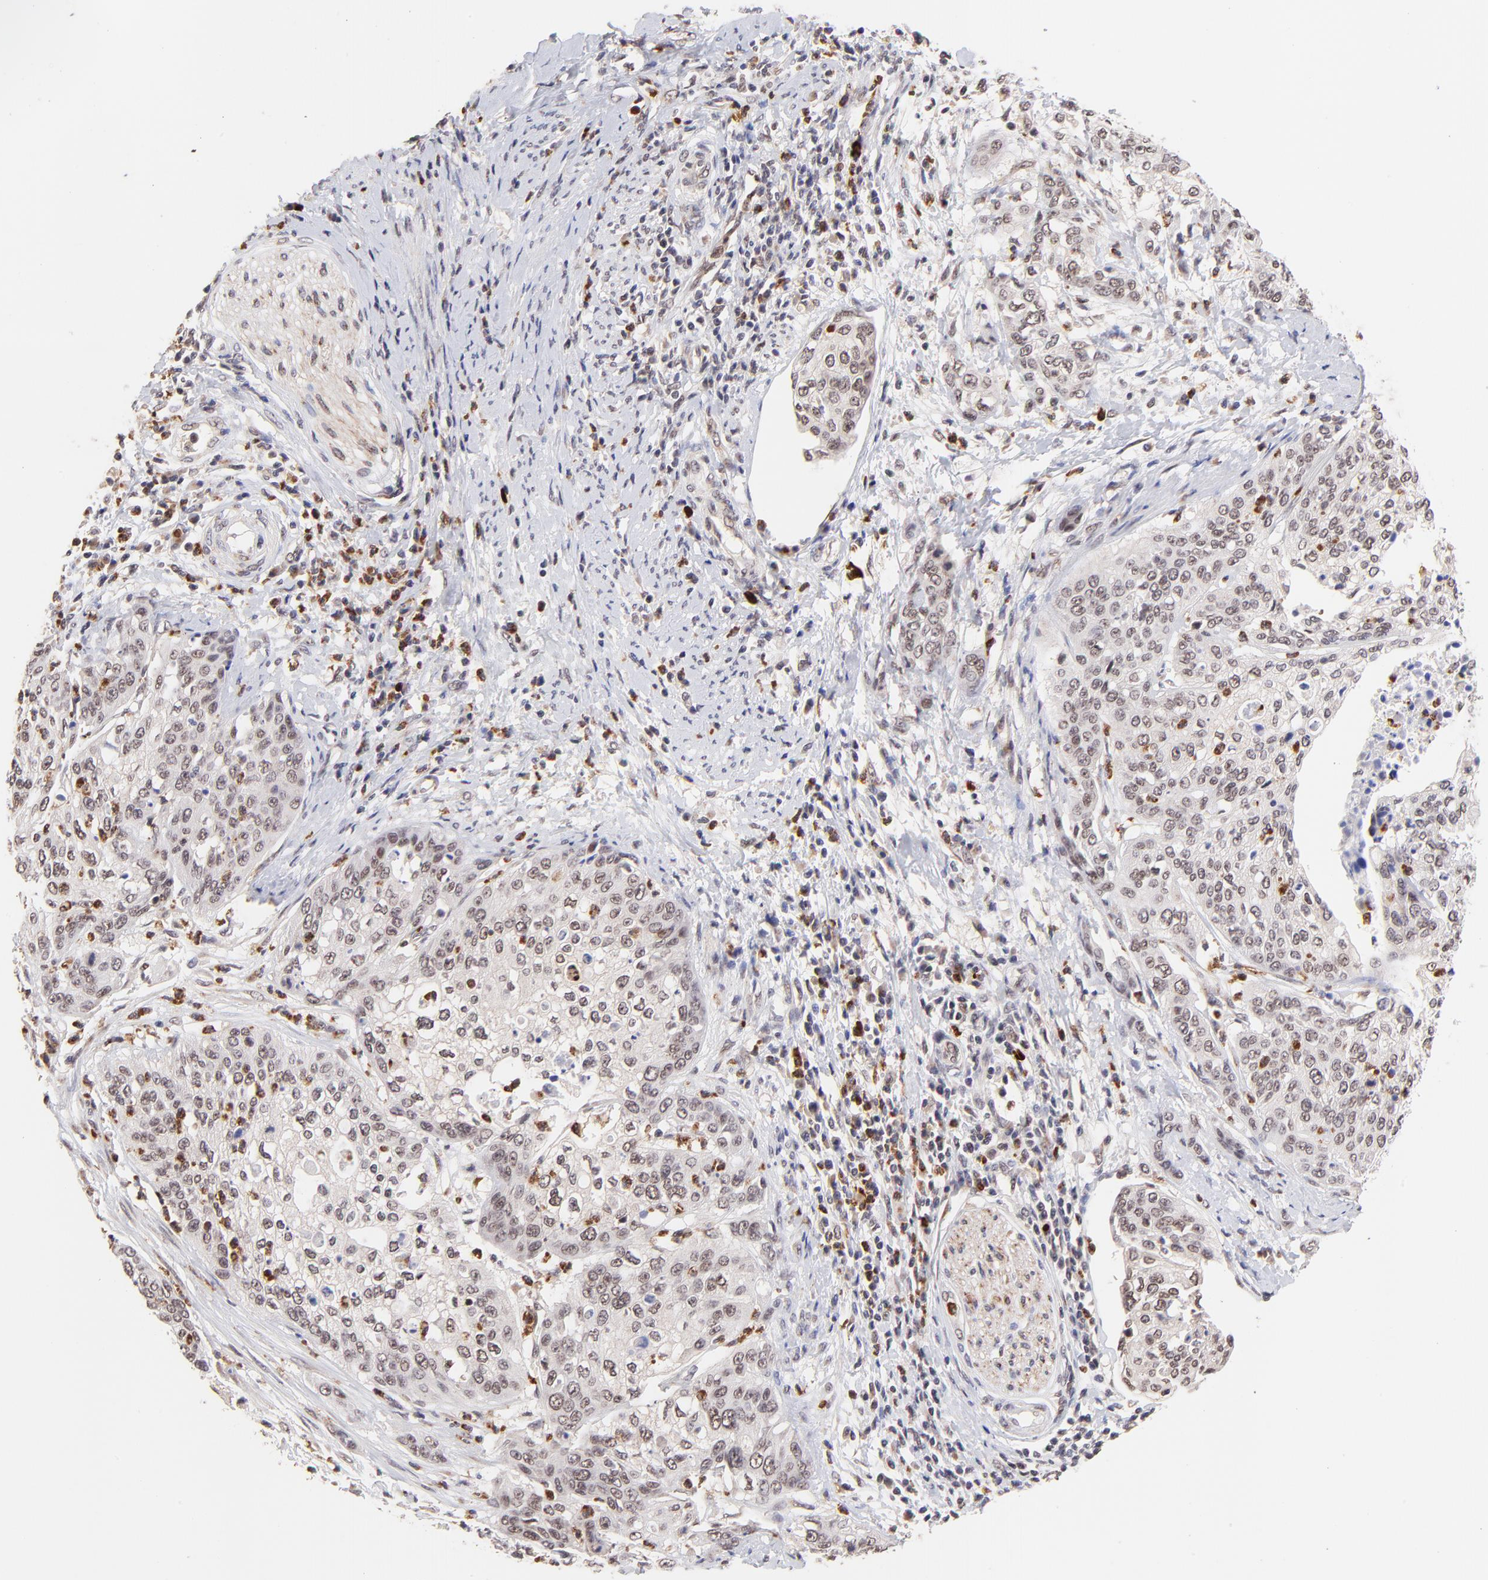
{"staining": {"intensity": "weak", "quantity": ">75%", "location": "nuclear"}, "tissue": "cervical cancer", "cell_type": "Tumor cells", "image_type": "cancer", "snomed": [{"axis": "morphology", "description": "Squamous cell carcinoma, NOS"}, {"axis": "topography", "description": "Cervix"}], "caption": "Human cervical cancer (squamous cell carcinoma) stained with a brown dye displays weak nuclear positive staining in about >75% of tumor cells.", "gene": "MED12", "patient": {"sex": "female", "age": 41}}